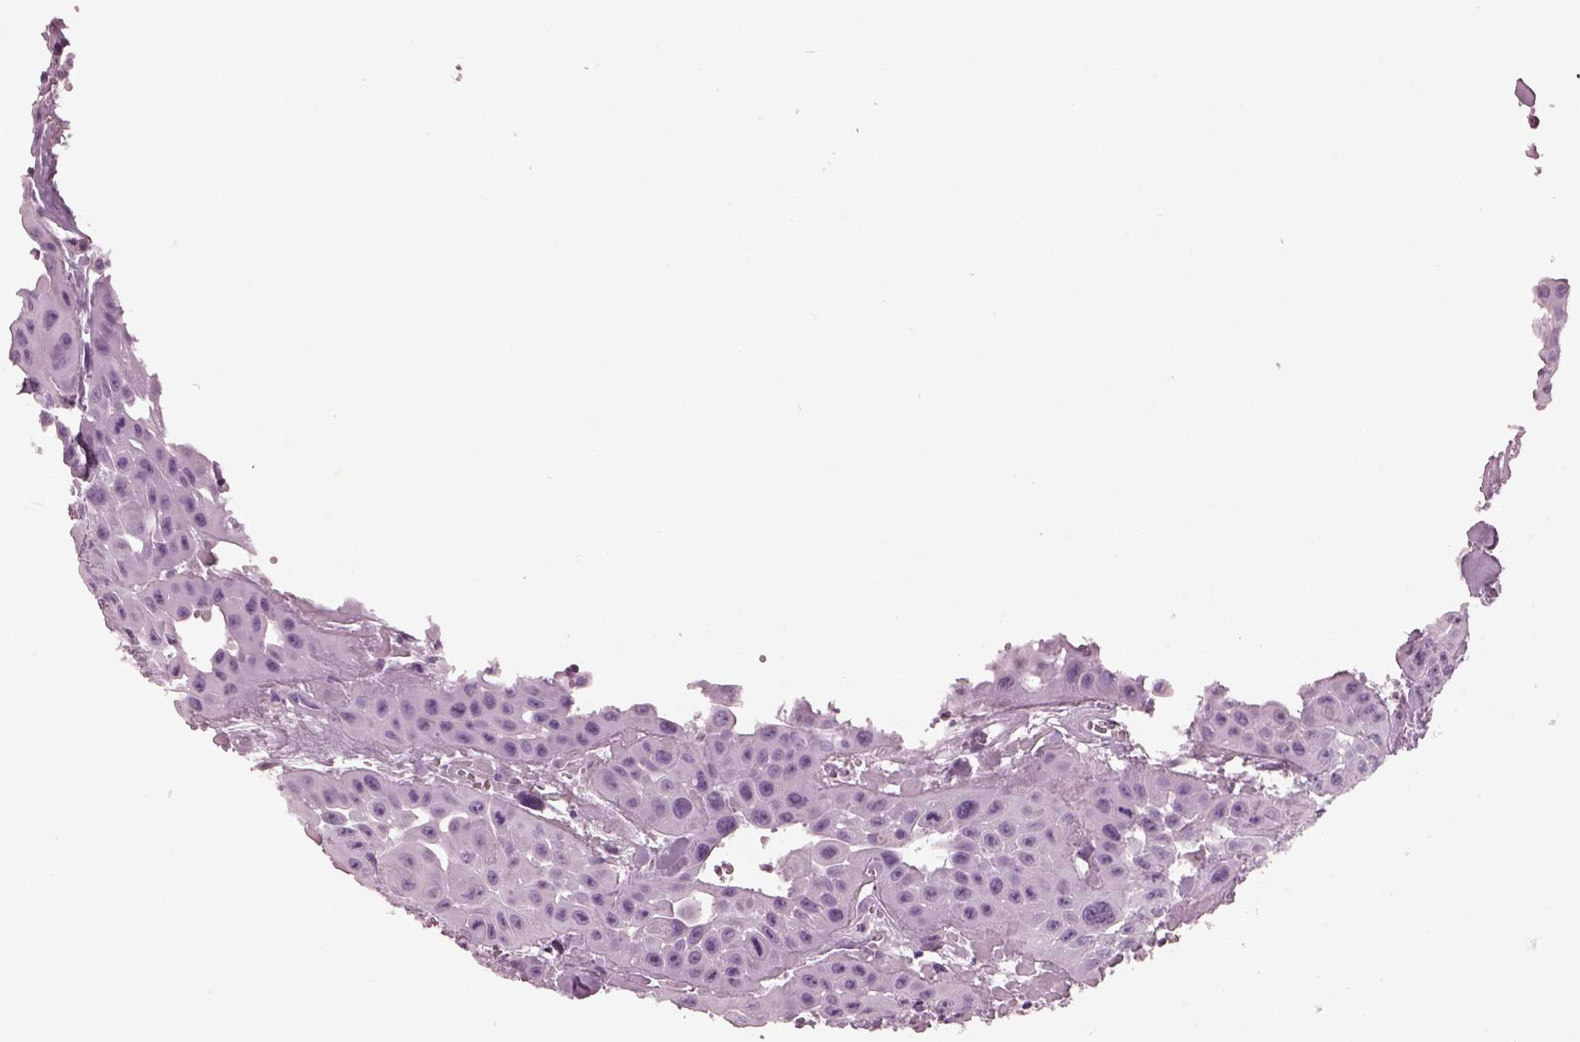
{"staining": {"intensity": "negative", "quantity": "none", "location": "none"}, "tissue": "head and neck cancer", "cell_type": "Tumor cells", "image_type": "cancer", "snomed": [{"axis": "morphology", "description": "Adenocarcinoma, NOS"}, {"axis": "topography", "description": "Head-Neck"}], "caption": "Micrograph shows no significant protein staining in tumor cells of head and neck cancer (adenocarcinoma). (Immunohistochemistry, brightfield microscopy, high magnification).", "gene": "PACRG", "patient": {"sex": "male", "age": 73}}